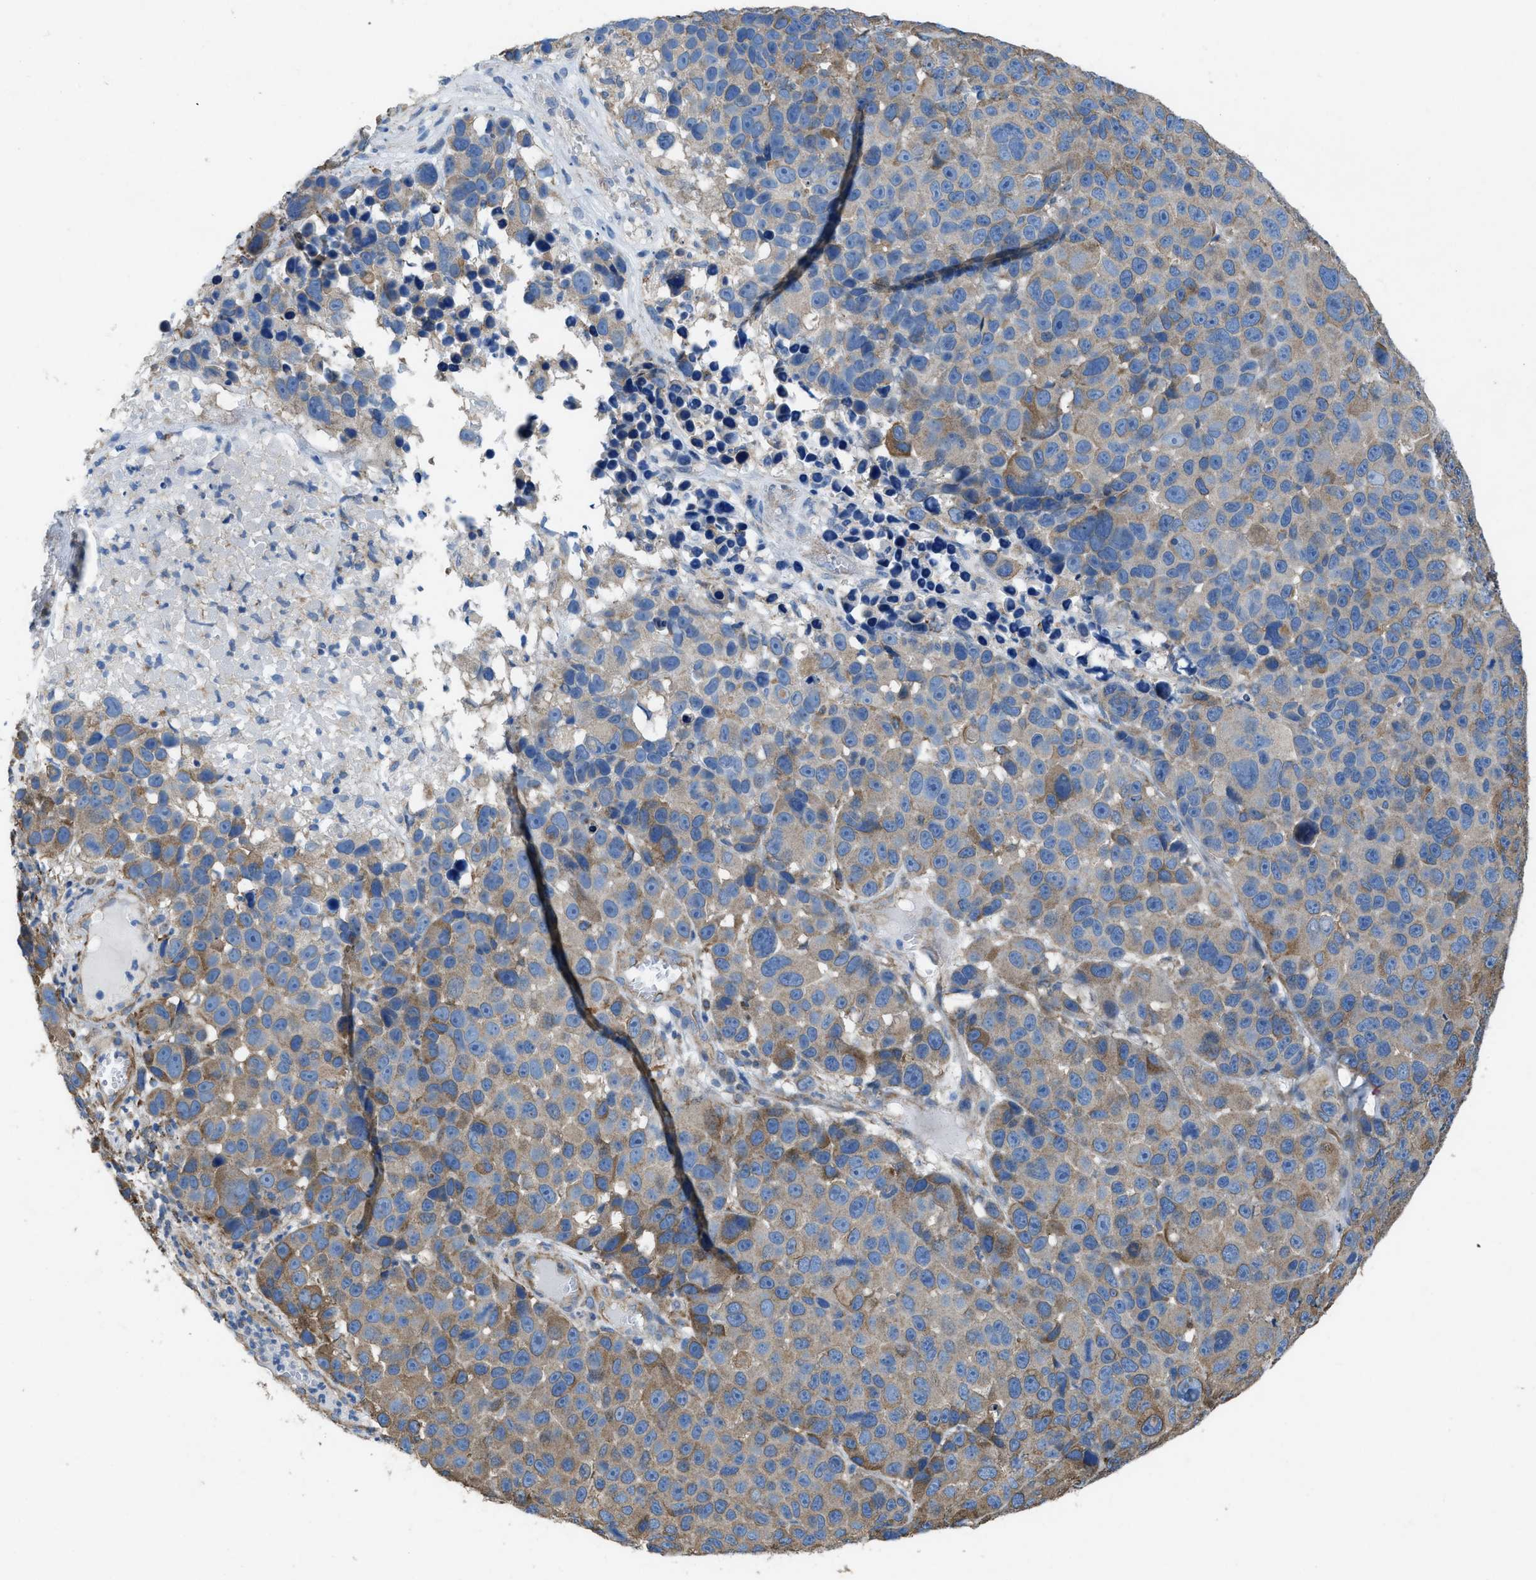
{"staining": {"intensity": "moderate", "quantity": "25%-75%", "location": "cytoplasmic/membranous"}, "tissue": "melanoma", "cell_type": "Tumor cells", "image_type": "cancer", "snomed": [{"axis": "morphology", "description": "Malignant melanoma, NOS"}, {"axis": "topography", "description": "Skin"}], "caption": "Immunohistochemistry (IHC) of melanoma exhibits medium levels of moderate cytoplasmic/membranous staining in about 25%-75% of tumor cells.", "gene": "DOLPP1", "patient": {"sex": "male", "age": 53}}